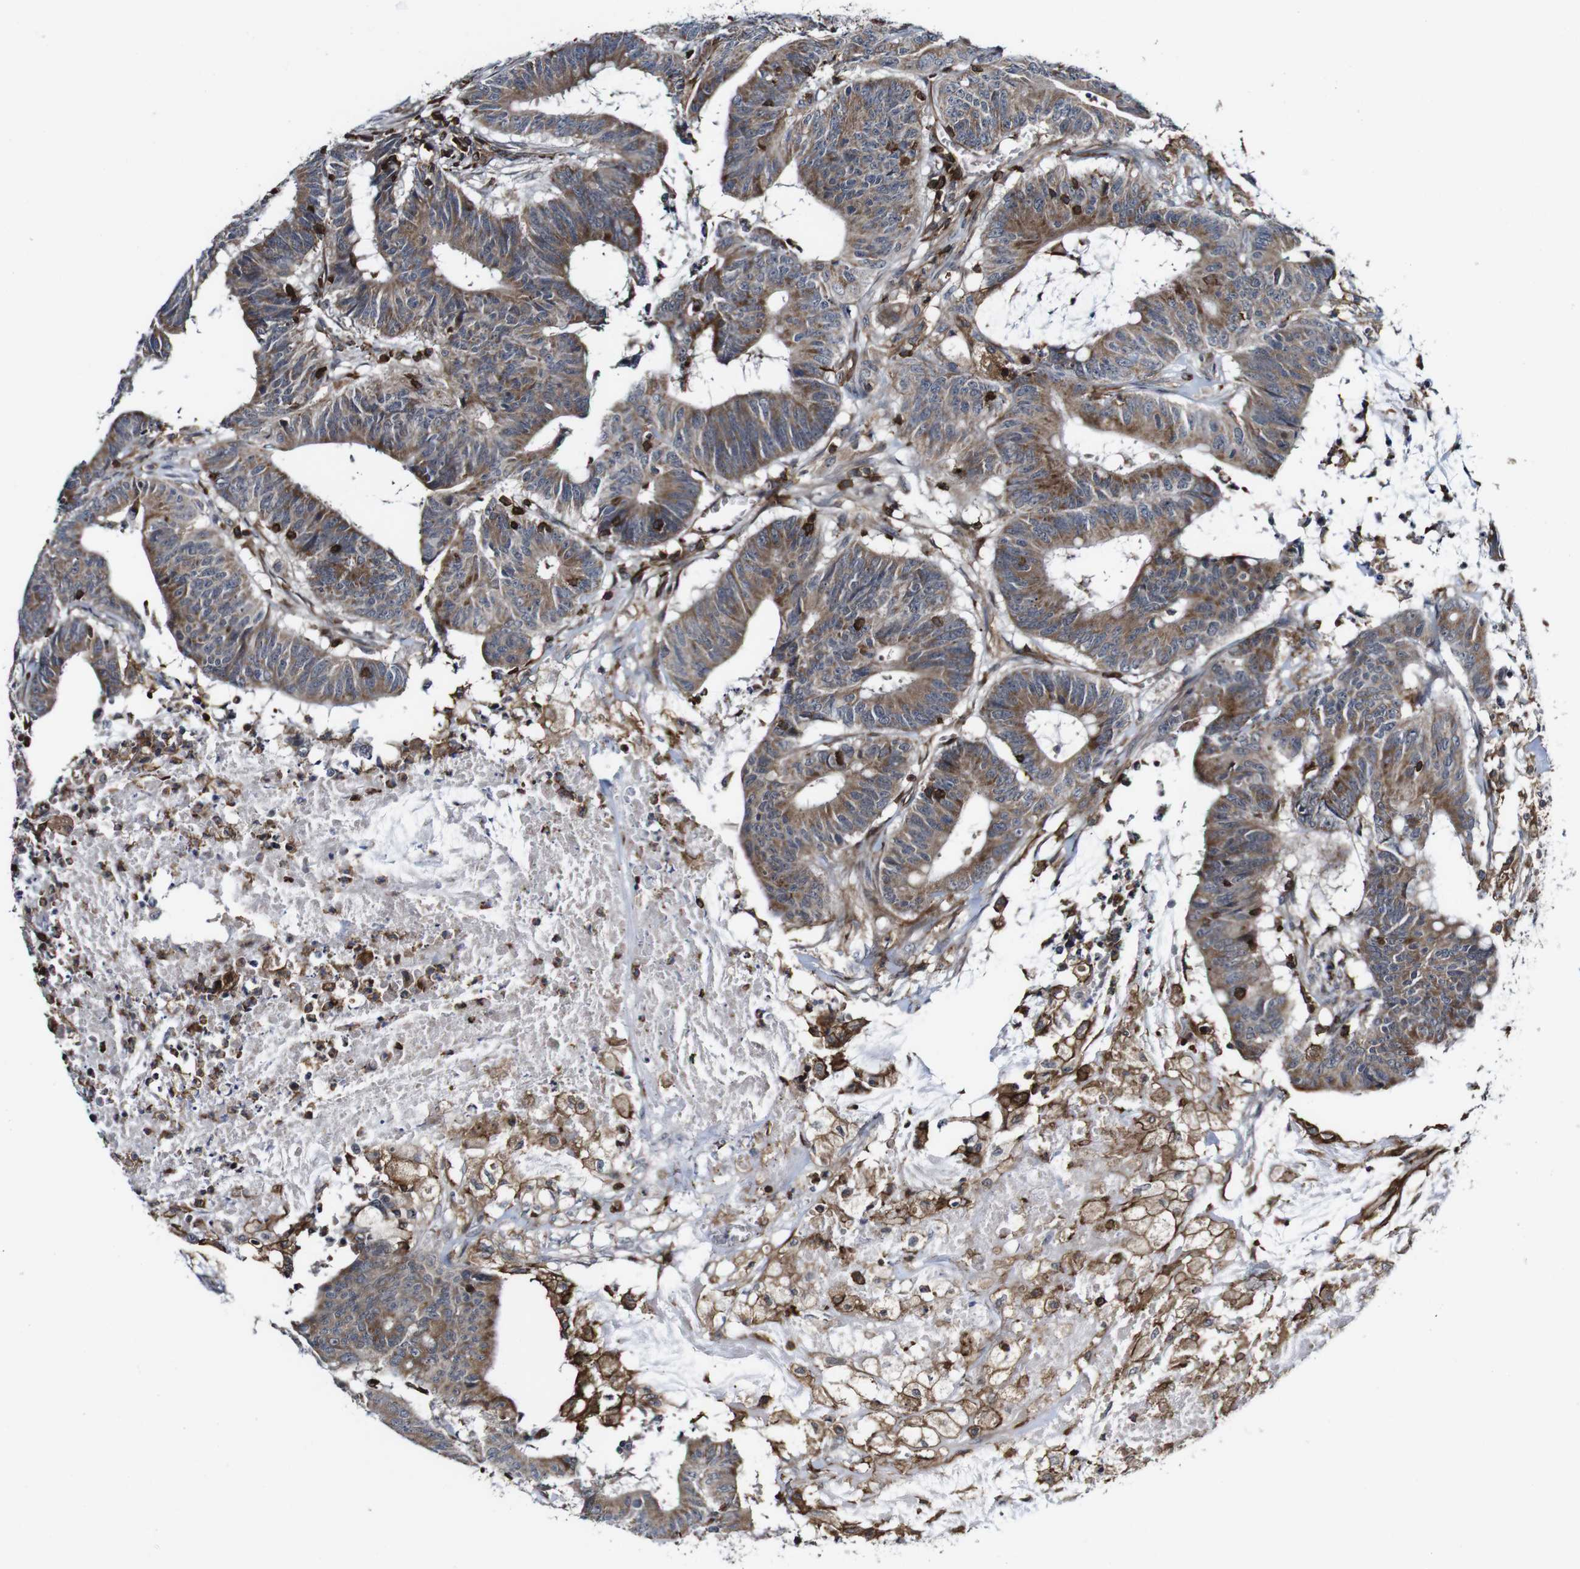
{"staining": {"intensity": "moderate", "quantity": ">75%", "location": "cytoplasmic/membranous"}, "tissue": "colorectal cancer", "cell_type": "Tumor cells", "image_type": "cancer", "snomed": [{"axis": "morphology", "description": "Adenocarcinoma, NOS"}, {"axis": "topography", "description": "Colon"}], "caption": "Immunohistochemical staining of colorectal adenocarcinoma displays moderate cytoplasmic/membranous protein positivity in approximately >75% of tumor cells. The staining is performed using DAB brown chromogen to label protein expression. The nuclei are counter-stained blue using hematoxylin.", "gene": "JAK2", "patient": {"sex": "male", "age": 45}}